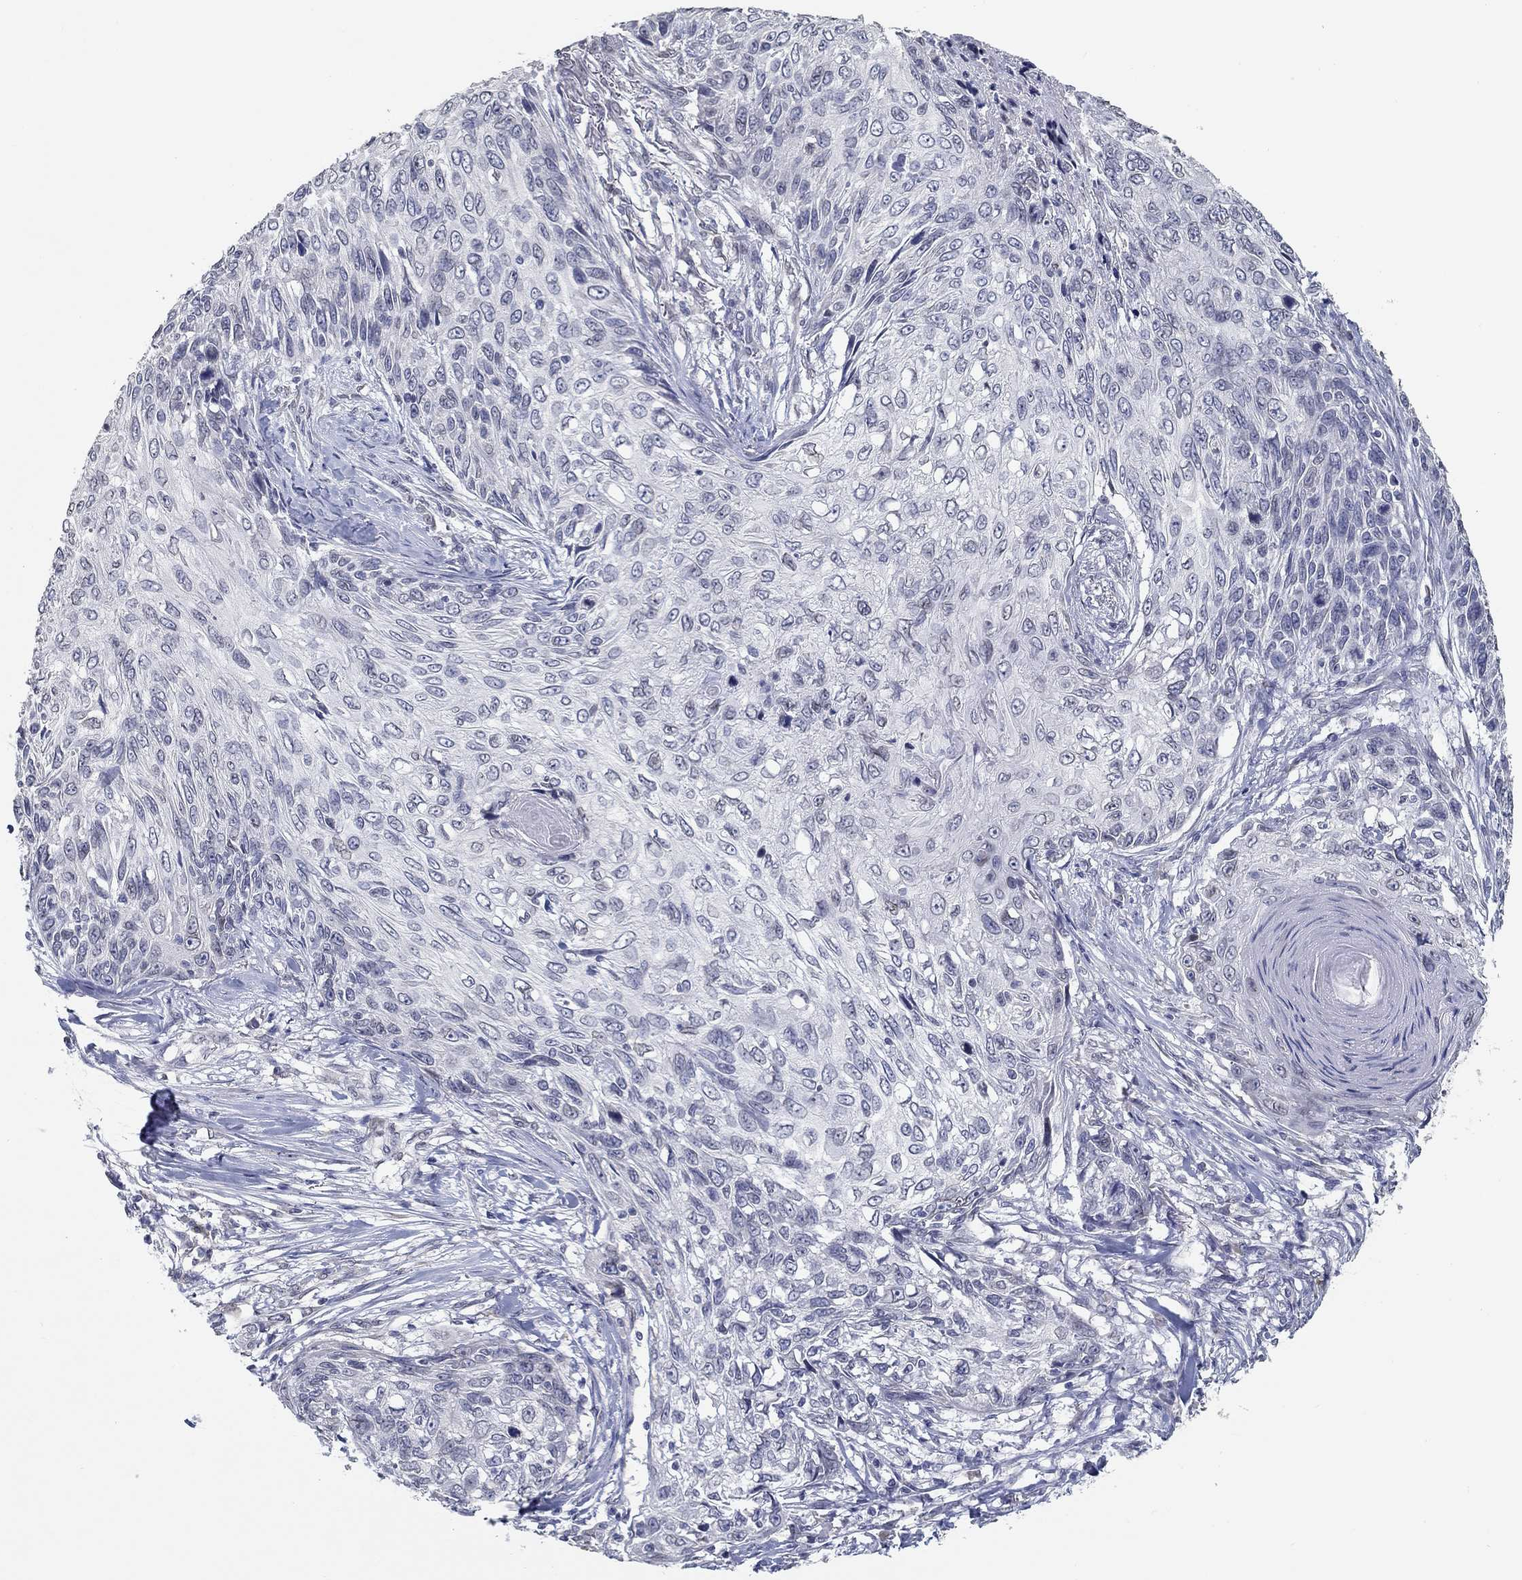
{"staining": {"intensity": "negative", "quantity": "none", "location": "none"}, "tissue": "skin cancer", "cell_type": "Tumor cells", "image_type": "cancer", "snomed": [{"axis": "morphology", "description": "Squamous cell carcinoma, NOS"}, {"axis": "topography", "description": "Skin"}], "caption": "A micrograph of human skin cancer (squamous cell carcinoma) is negative for staining in tumor cells.", "gene": "NUP155", "patient": {"sex": "male", "age": 92}}